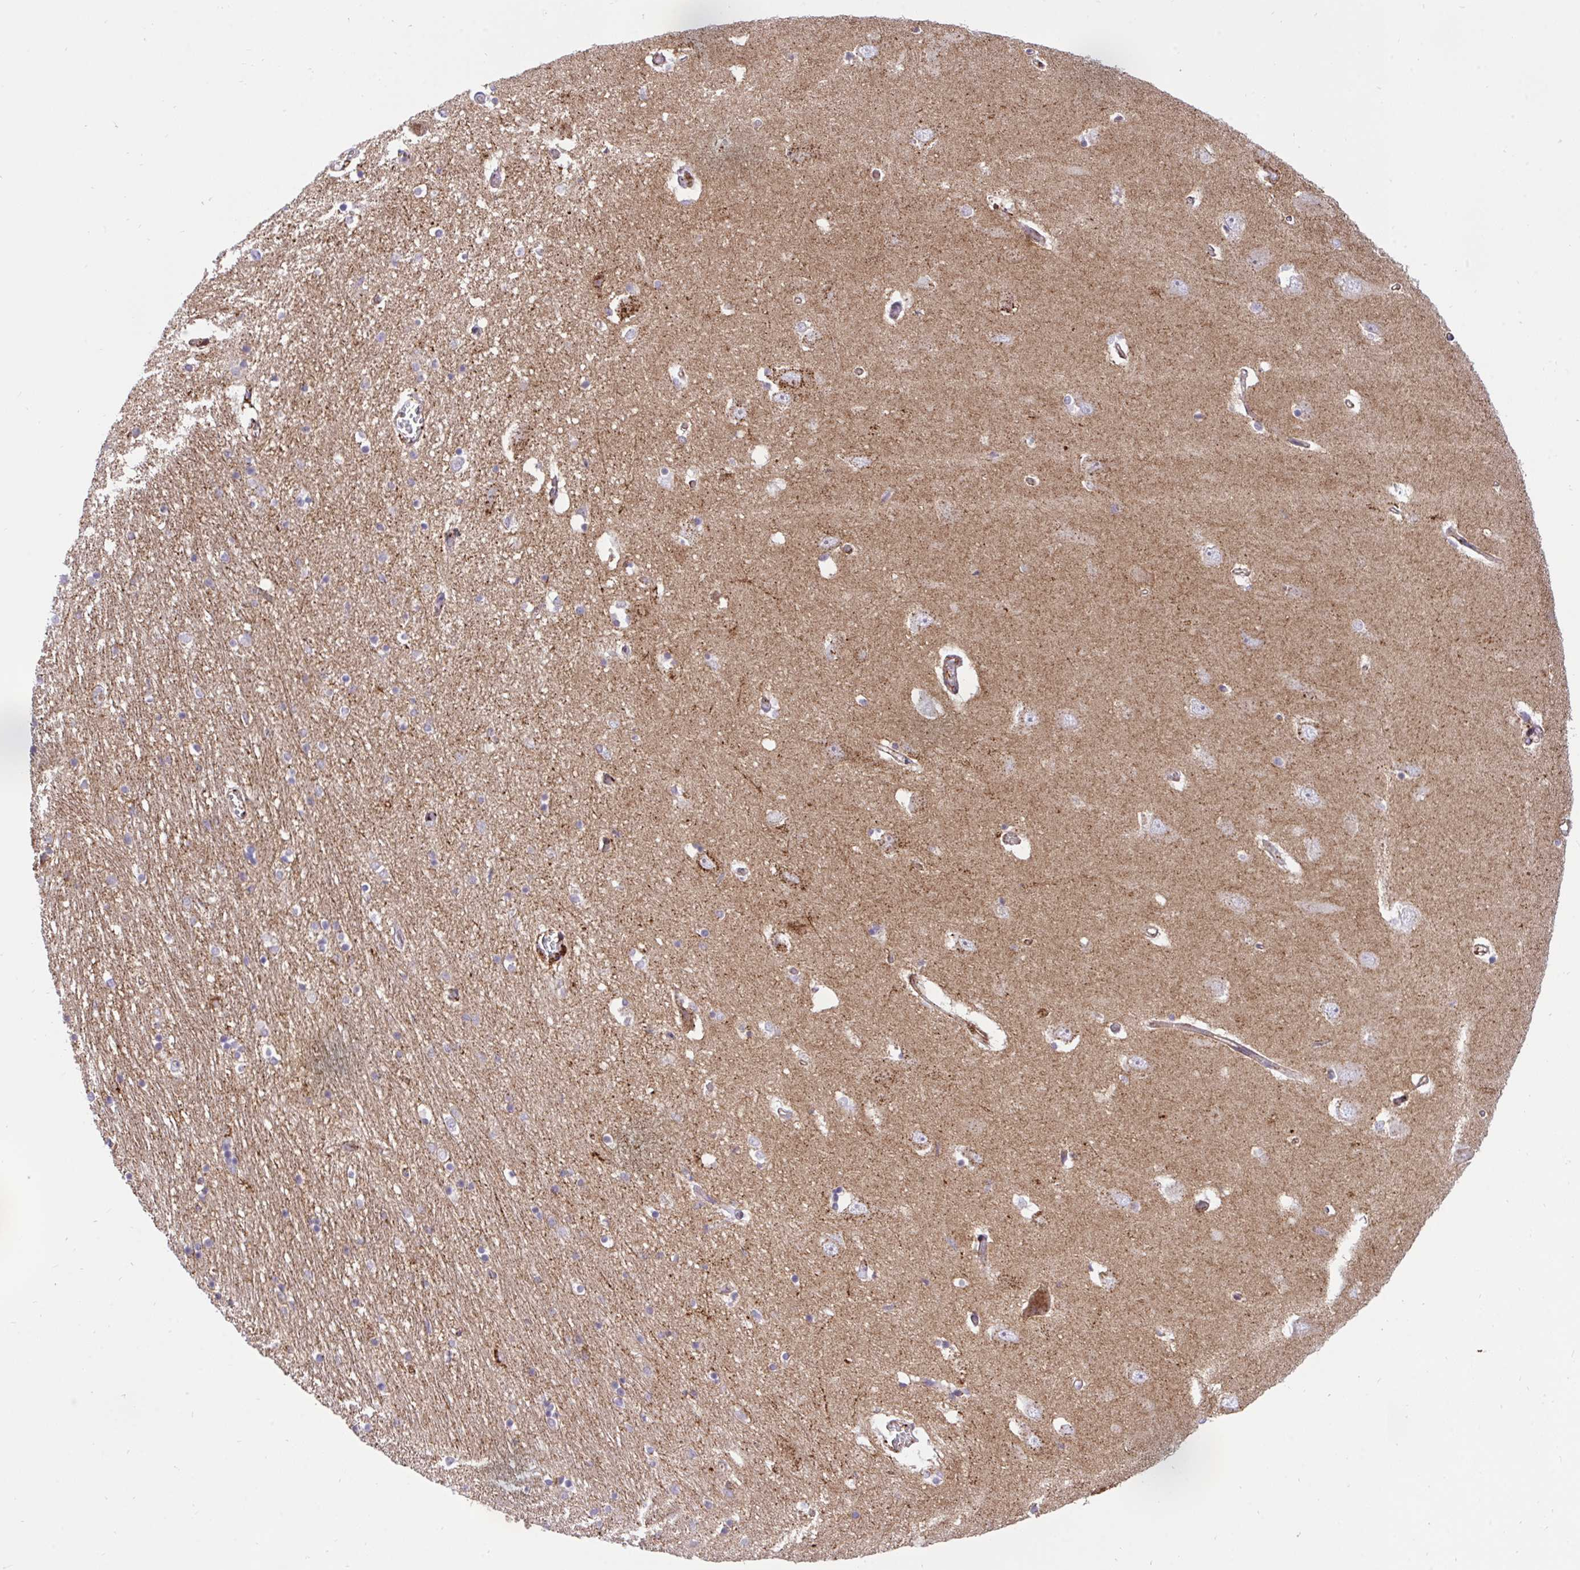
{"staining": {"intensity": "negative", "quantity": "none", "location": "none"}, "tissue": "caudate", "cell_type": "Glial cells", "image_type": "normal", "snomed": [{"axis": "morphology", "description": "Normal tissue, NOS"}, {"axis": "topography", "description": "Lateral ventricle wall"}, {"axis": "topography", "description": "Hippocampus"}], "caption": "Immunohistochemistry (IHC) of unremarkable human caudate exhibits no positivity in glial cells.", "gene": "ERI1", "patient": {"sex": "female", "age": 63}}